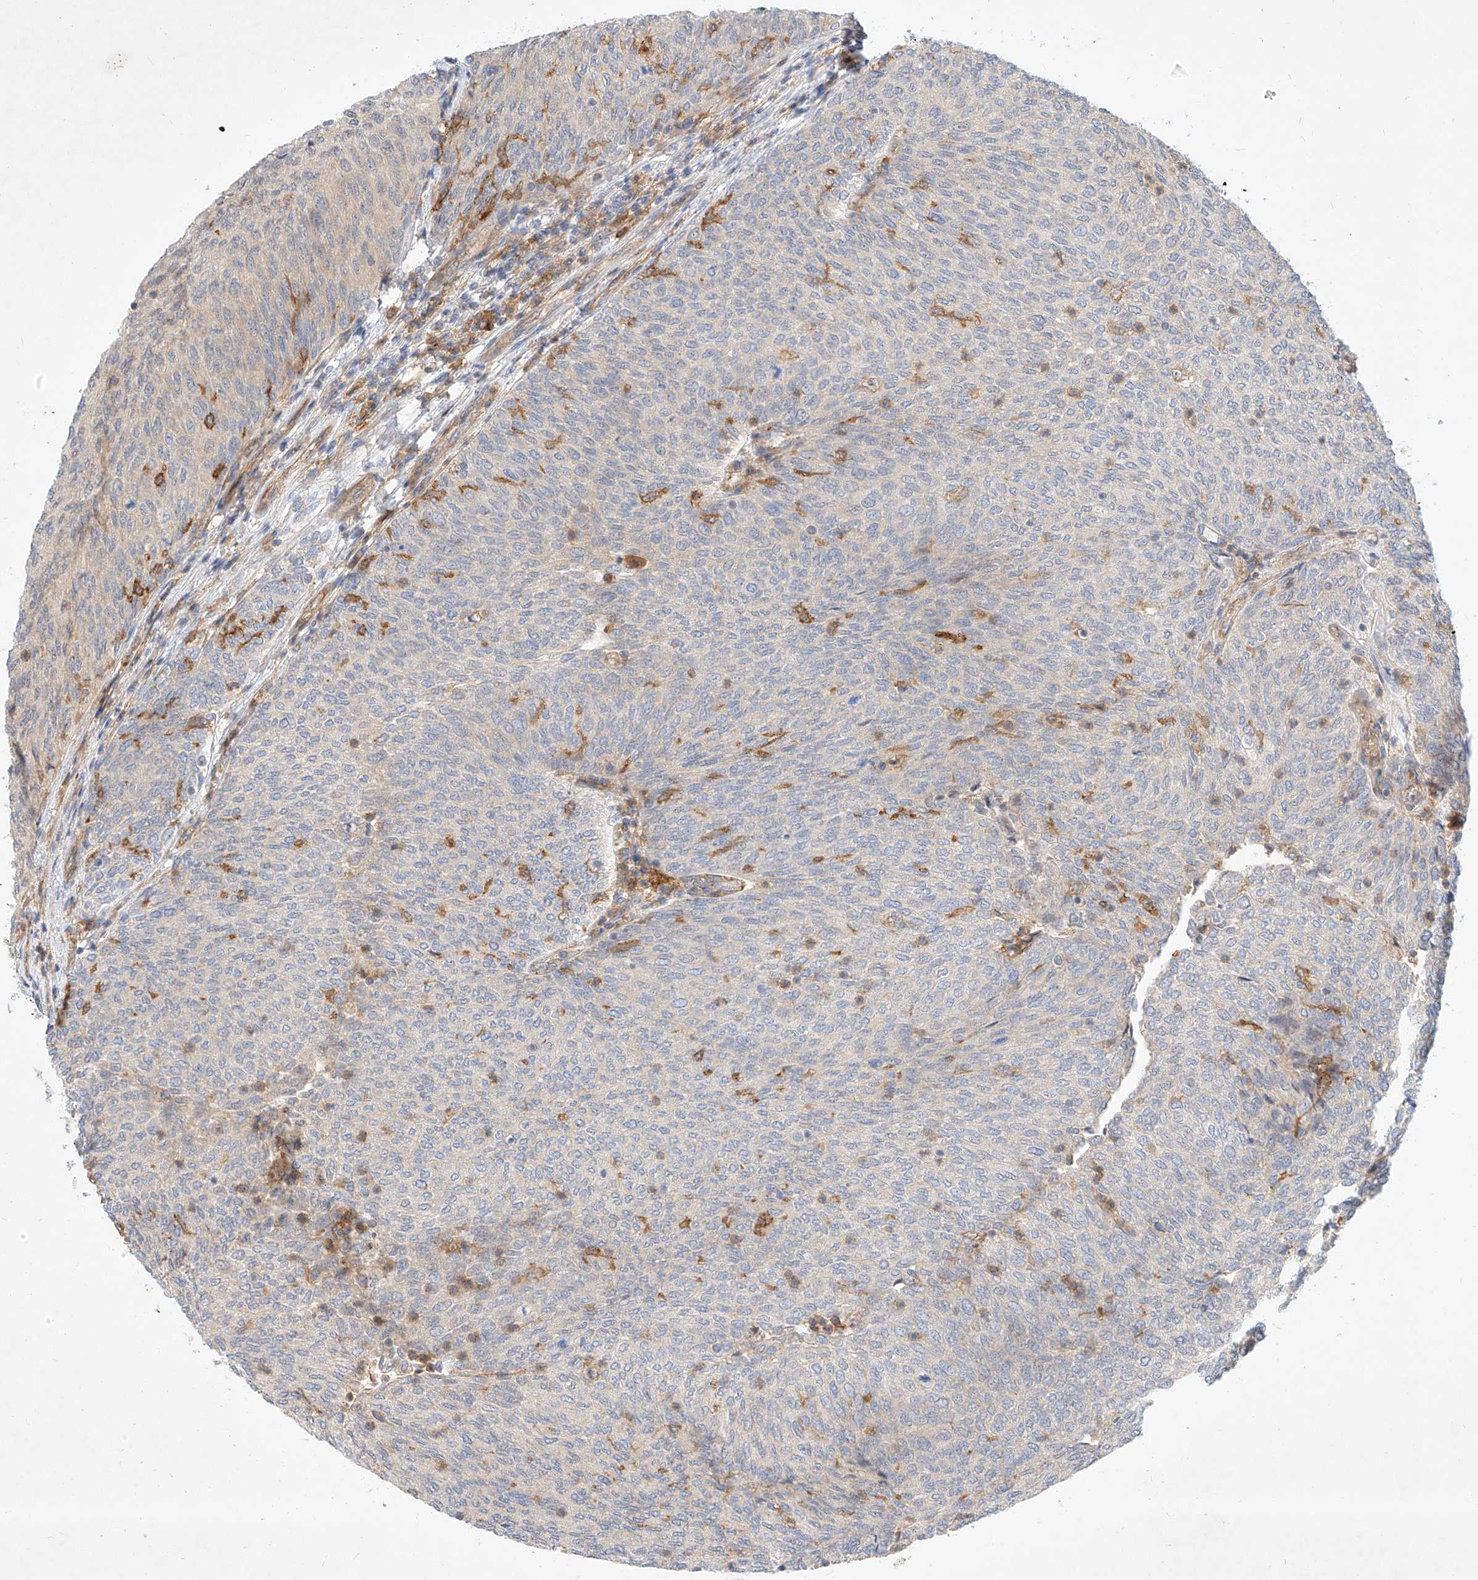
{"staining": {"intensity": "negative", "quantity": "none", "location": "none"}, "tissue": "urothelial cancer", "cell_type": "Tumor cells", "image_type": "cancer", "snomed": [{"axis": "morphology", "description": "Urothelial carcinoma, Low grade"}, {"axis": "topography", "description": "Urinary bladder"}], "caption": "This is a micrograph of immunohistochemistry staining of urothelial cancer, which shows no positivity in tumor cells. The staining was performed using DAB (3,3'-diaminobenzidine) to visualize the protein expression in brown, while the nuclei were stained in blue with hematoxylin (Magnification: 20x).", "gene": "NFAM1", "patient": {"sex": "female", "age": 79}}